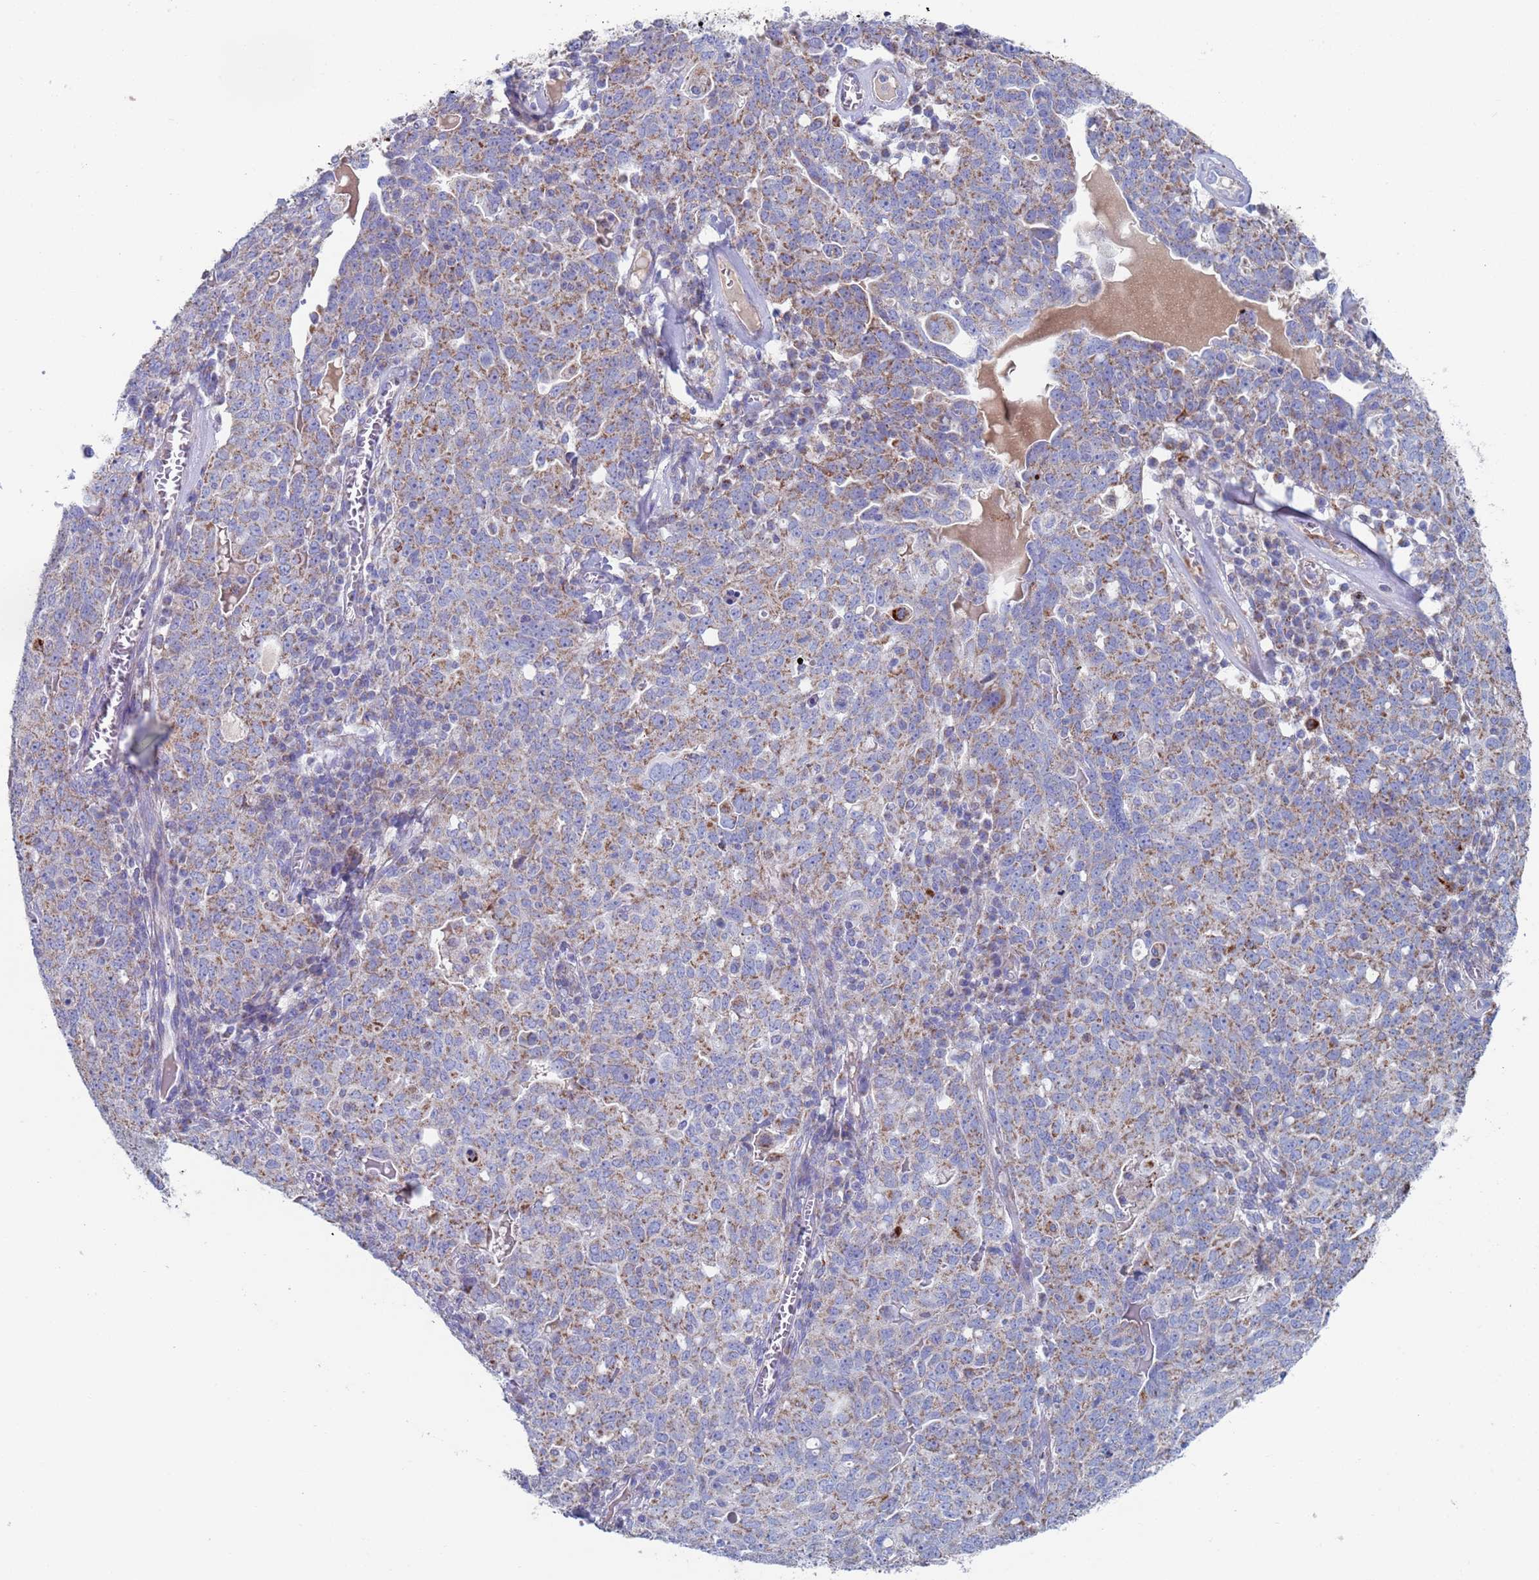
{"staining": {"intensity": "moderate", "quantity": "25%-75%", "location": "cytoplasmic/membranous"}, "tissue": "ovarian cancer", "cell_type": "Tumor cells", "image_type": "cancer", "snomed": [{"axis": "morphology", "description": "Carcinoma, endometroid"}, {"axis": "topography", "description": "Ovary"}], "caption": "Ovarian cancer was stained to show a protein in brown. There is medium levels of moderate cytoplasmic/membranous positivity in approximately 25%-75% of tumor cells. (DAB (3,3'-diaminobenzidine) = brown stain, brightfield microscopy at high magnification).", "gene": "MRPL22", "patient": {"sex": "female", "age": 62}}